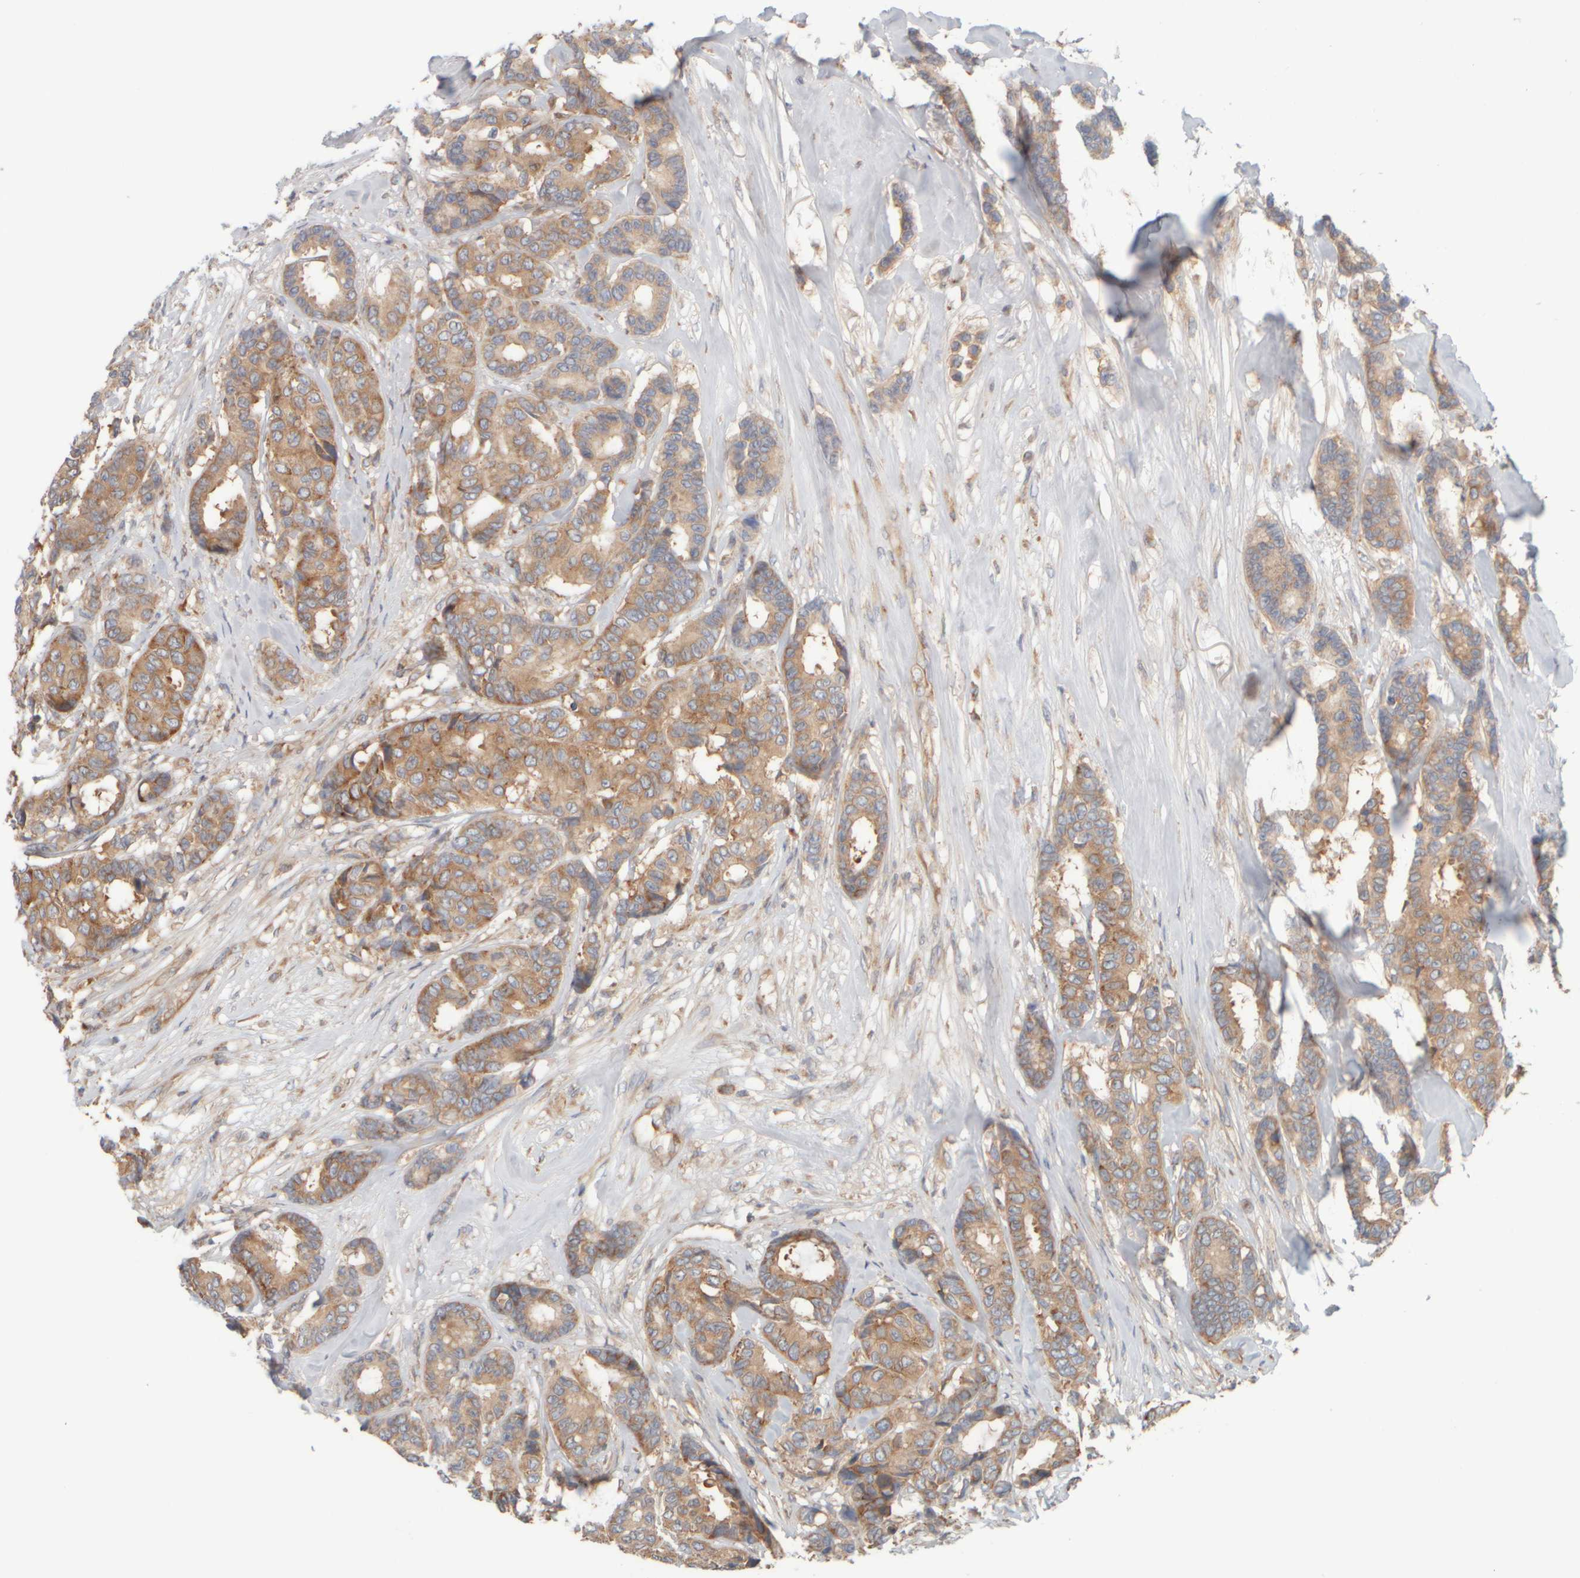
{"staining": {"intensity": "moderate", "quantity": ">75%", "location": "cytoplasmic/membranous"}, "tissue": "breast cancer", "cell_type": "Tumor cells", "image_type": "cancer", "snomed": [{"axis": "morphology", "description": "Duct carcinoma"}, {"axis": "topography", "description": "Breast"}], "caption": "Brown immunohistochemical staining in human breast cancer (invasive ductal carcinoma) displays moderate cytoplasmic/membranous positivity in about >75% of tumor cells.", "gene": "EIF2B3", "patient": {"sex": "female", "age": 87}}